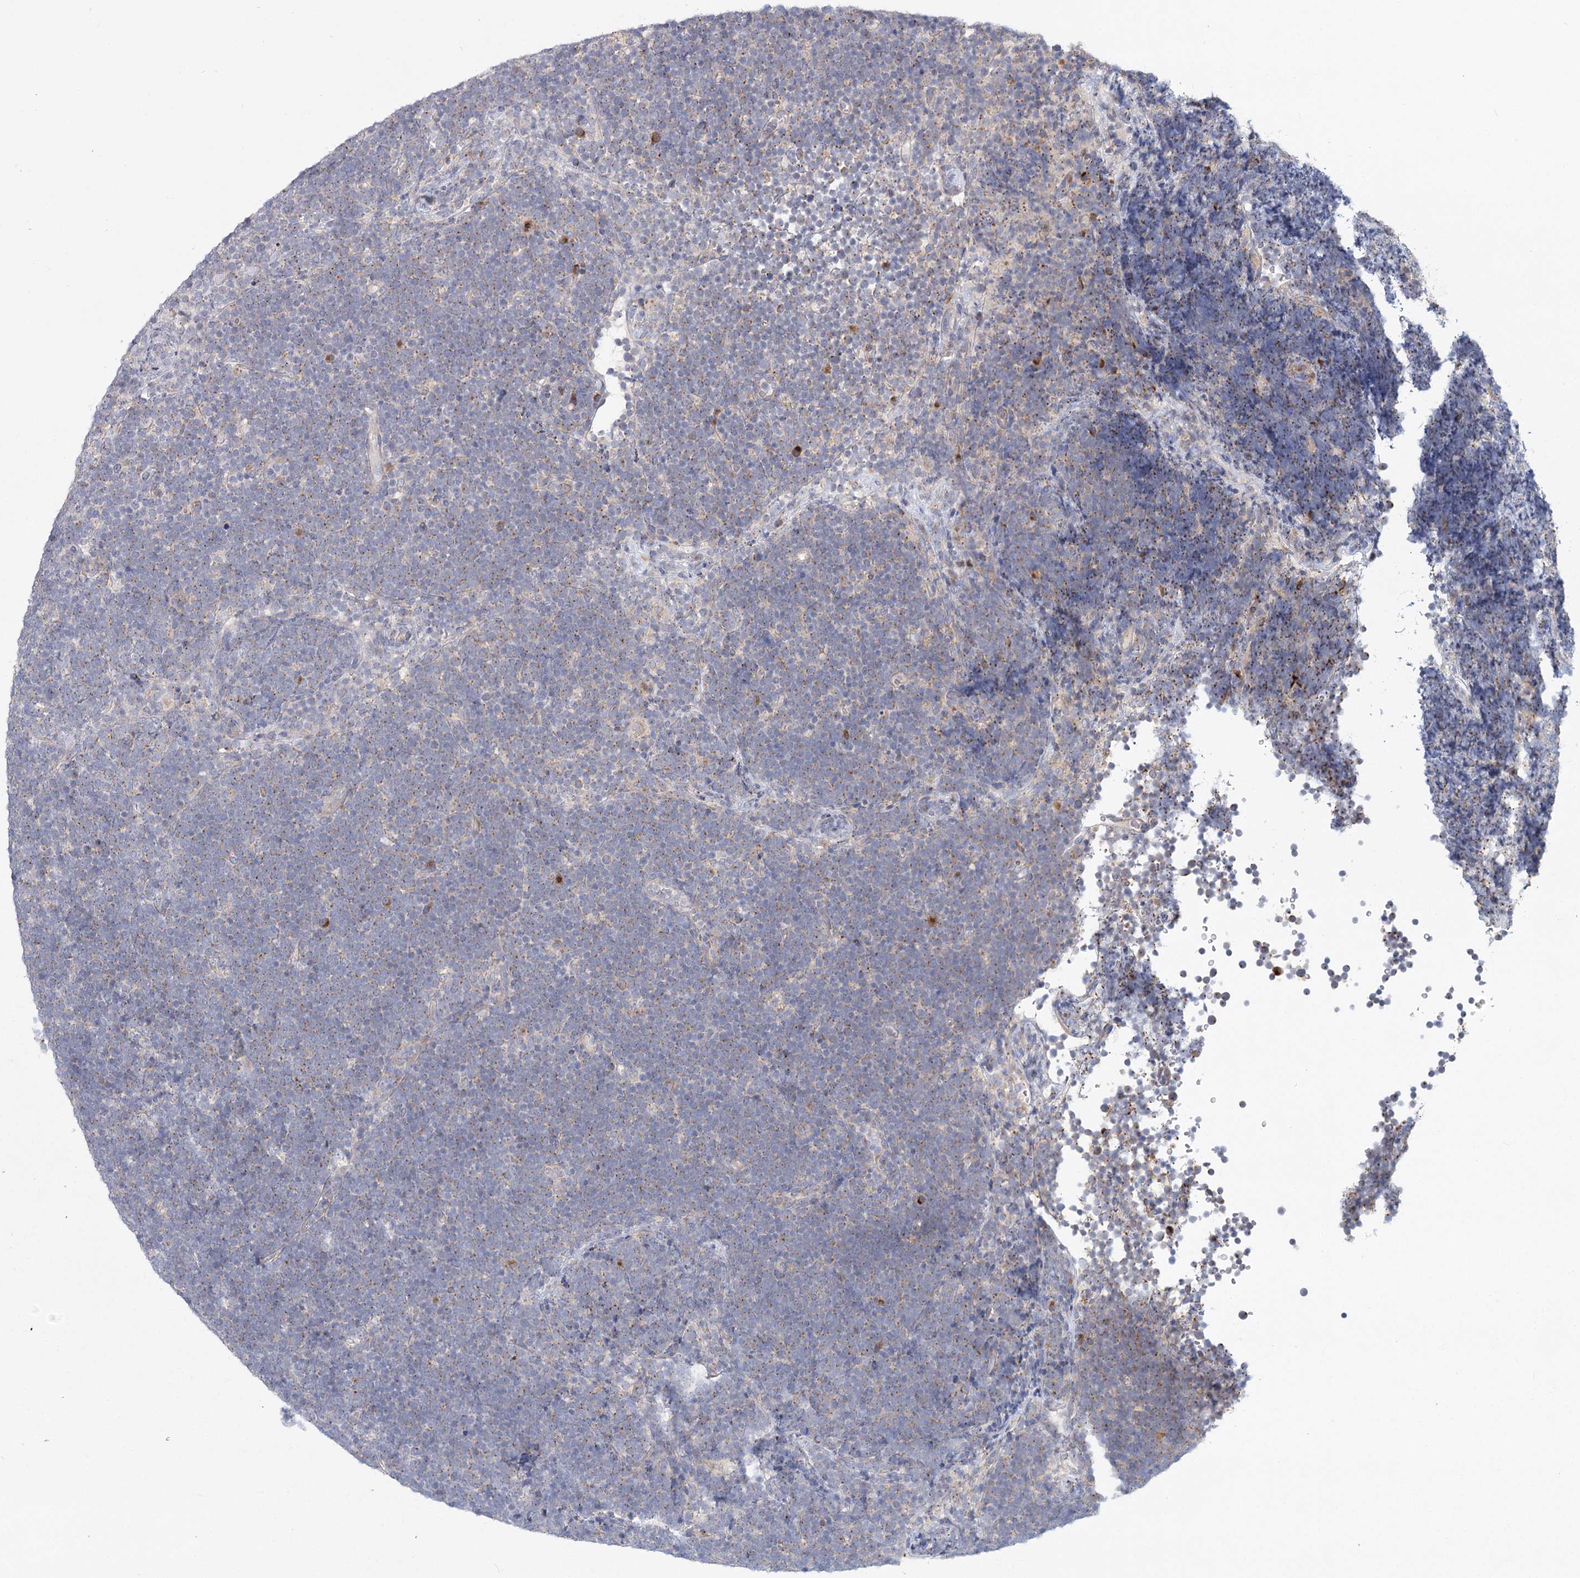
{"staining": {"intensity": "weak", "quantity": ">75%", "location": "cytoplasmic/membranous"}, "tissue": "lymphoma", "cell_type": "Tumor cells", "image_type": "cancer", "snomed": [{"axis": "morphology", "description": "Malignant lymphoma, non-Hodgkin's type, High grade"}, {"axis": "topography", "description": "Lymph node"}], "caption": "Malignant lymphoma, non-Hodgkin's type (high-grade) tissue exhibits weak cytoplasmic/membranous staining in approximately >75% of tumor cells, visualized by immunohistochemistry.", "gene": "CNTLN", "patient": {"sex": "male", "age": 13}}